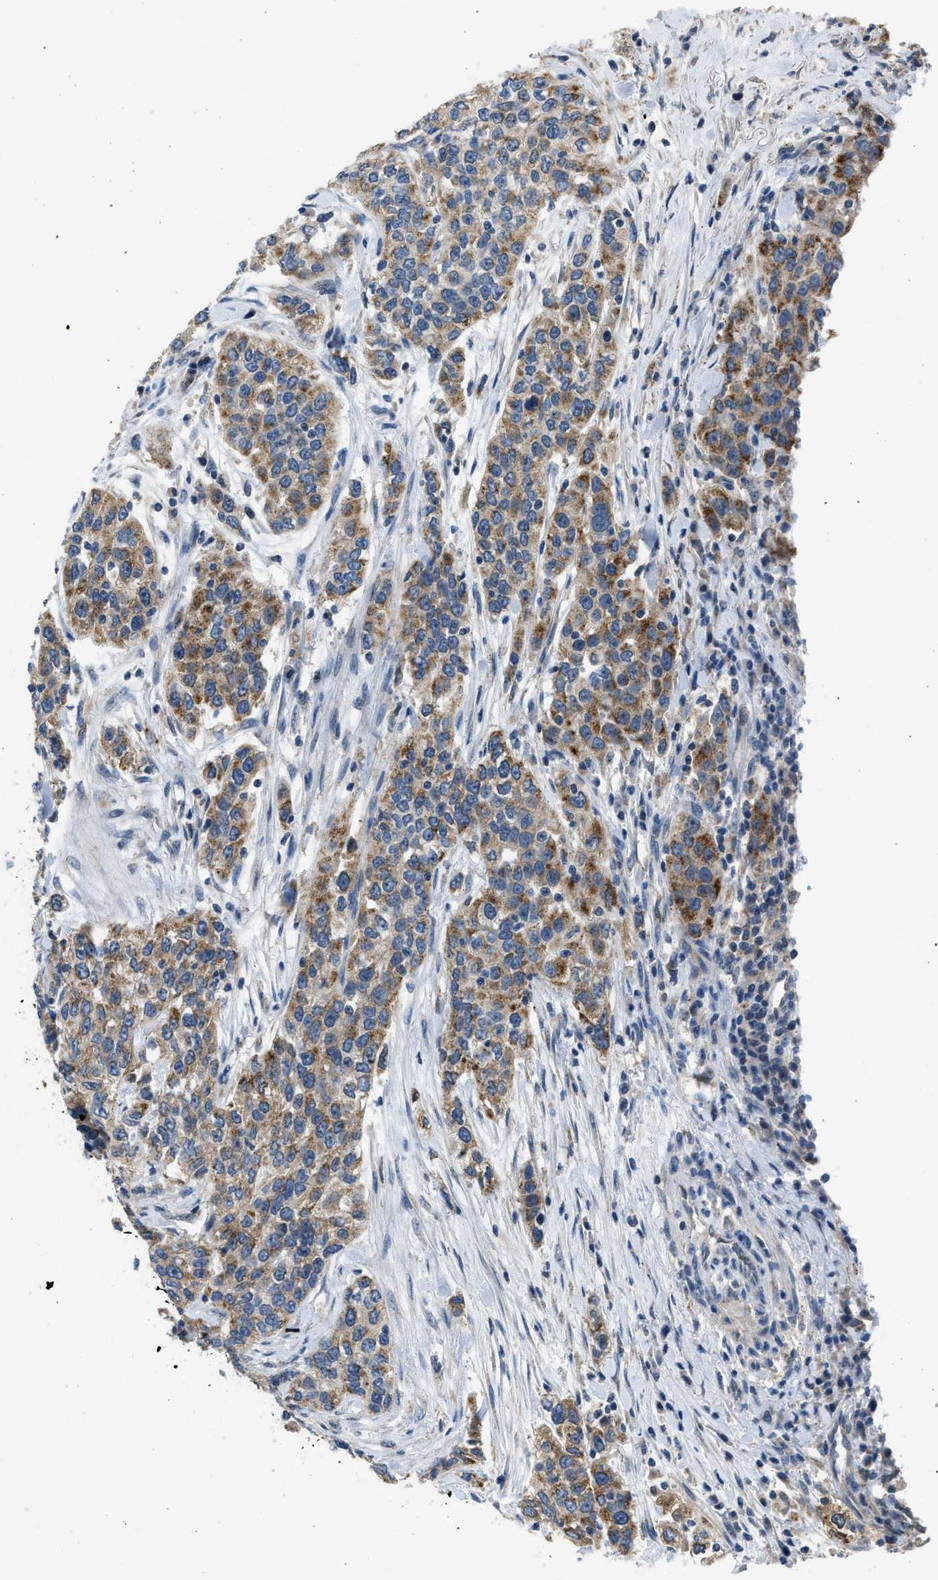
{"staining": {"intensity": "moderate", "quantity": ">75%", "location": "cytoplasmic/membranous"}, "tissue": "urothelial cancer", "cell_type": "Tumor cells", "image_type": "cancer", "snomed": [{"axis": "morphology", "description": "Urothelial carcinoma, High grade"}, {"axis": "topography", "description": "Urinary bladder"}], "caption": "This is a photomicrograph of IHC staining of high-grade urothelial carcinoma, which shows moderate positivity in the cytoplasmic/membranous of tumor cells.", "gene": "TOMM34", "patient": {"sex": "female", "age": 80}}